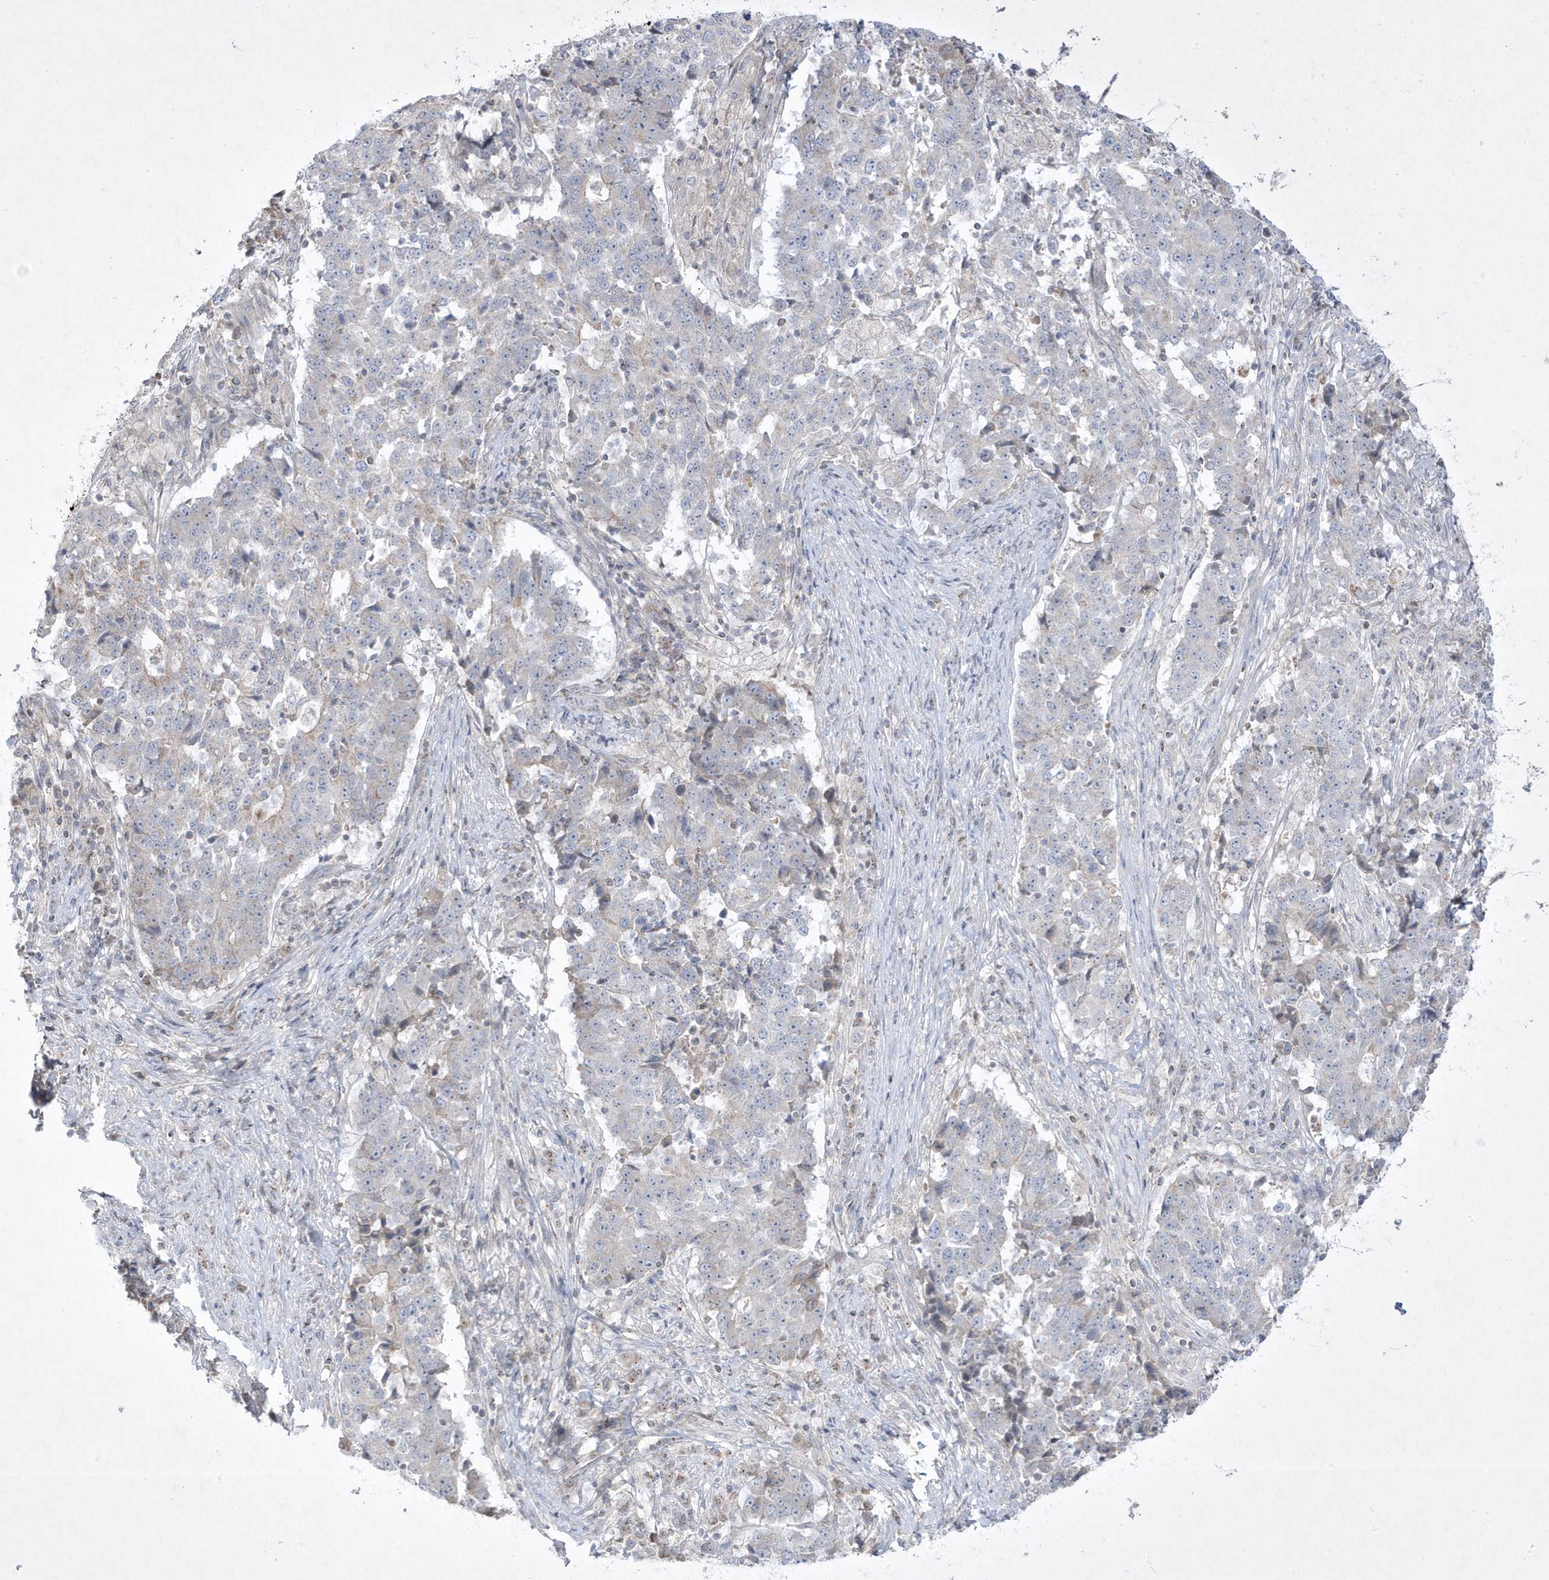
{"staining": {"intensity": "negative", "quantity": "none", "location": "none"}, "tissue": "stomach cancer", "cell_type": "Tumor cells", "image_type": "cancer", "snomed": [{"axis": "morphology", "description": "Adenocarcinoma, NOS"}, {"axis": "topography", "description": "Stomach"}], "caption": "This is an IHC image of adenocarcinoma (stomach). There is no staining in tumor cells.", "gene": "ADAMTSL3", "patient": {"sex": "male", "age": 59}}